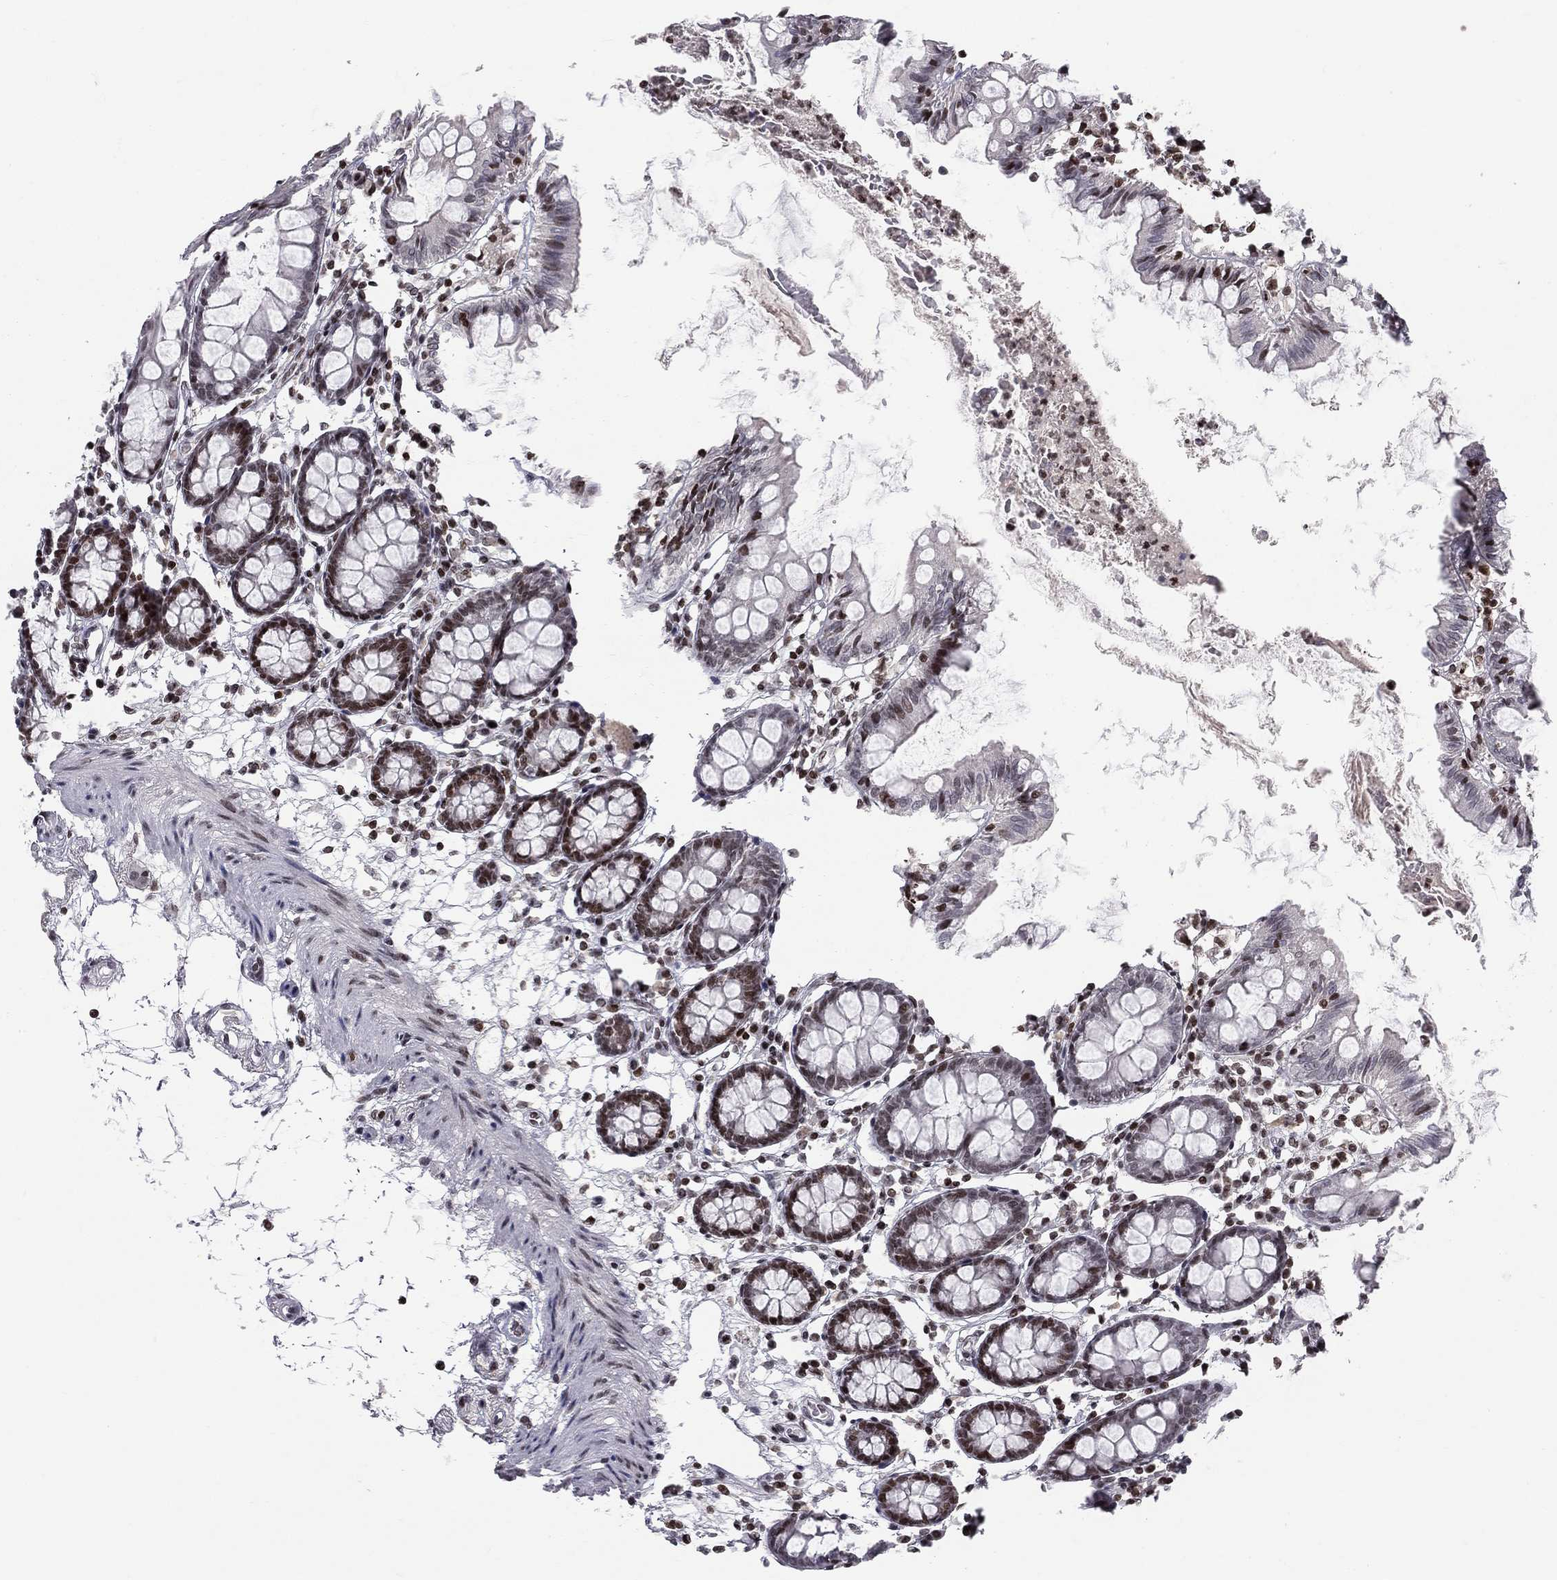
{"staining": {"intensity": "moderate", "quantity": "<25%", "location": "nuclear"}, "tissue": "colon", "cell_type": "Endothelial cells", "image_type": "normal", "snomed": [{"axis": "morphology", "description": "Normal tissue, NOS"}, {"axis": "topography", "description": "Colon"}], "caption": "This is an image of immunohistochemistry (IHC) staining of normal colon, which shows moderate expression in the nuclear of endothelial cells.", "gene": "RNASEH2C", "patient": {"sex": "female", "age": 84}}